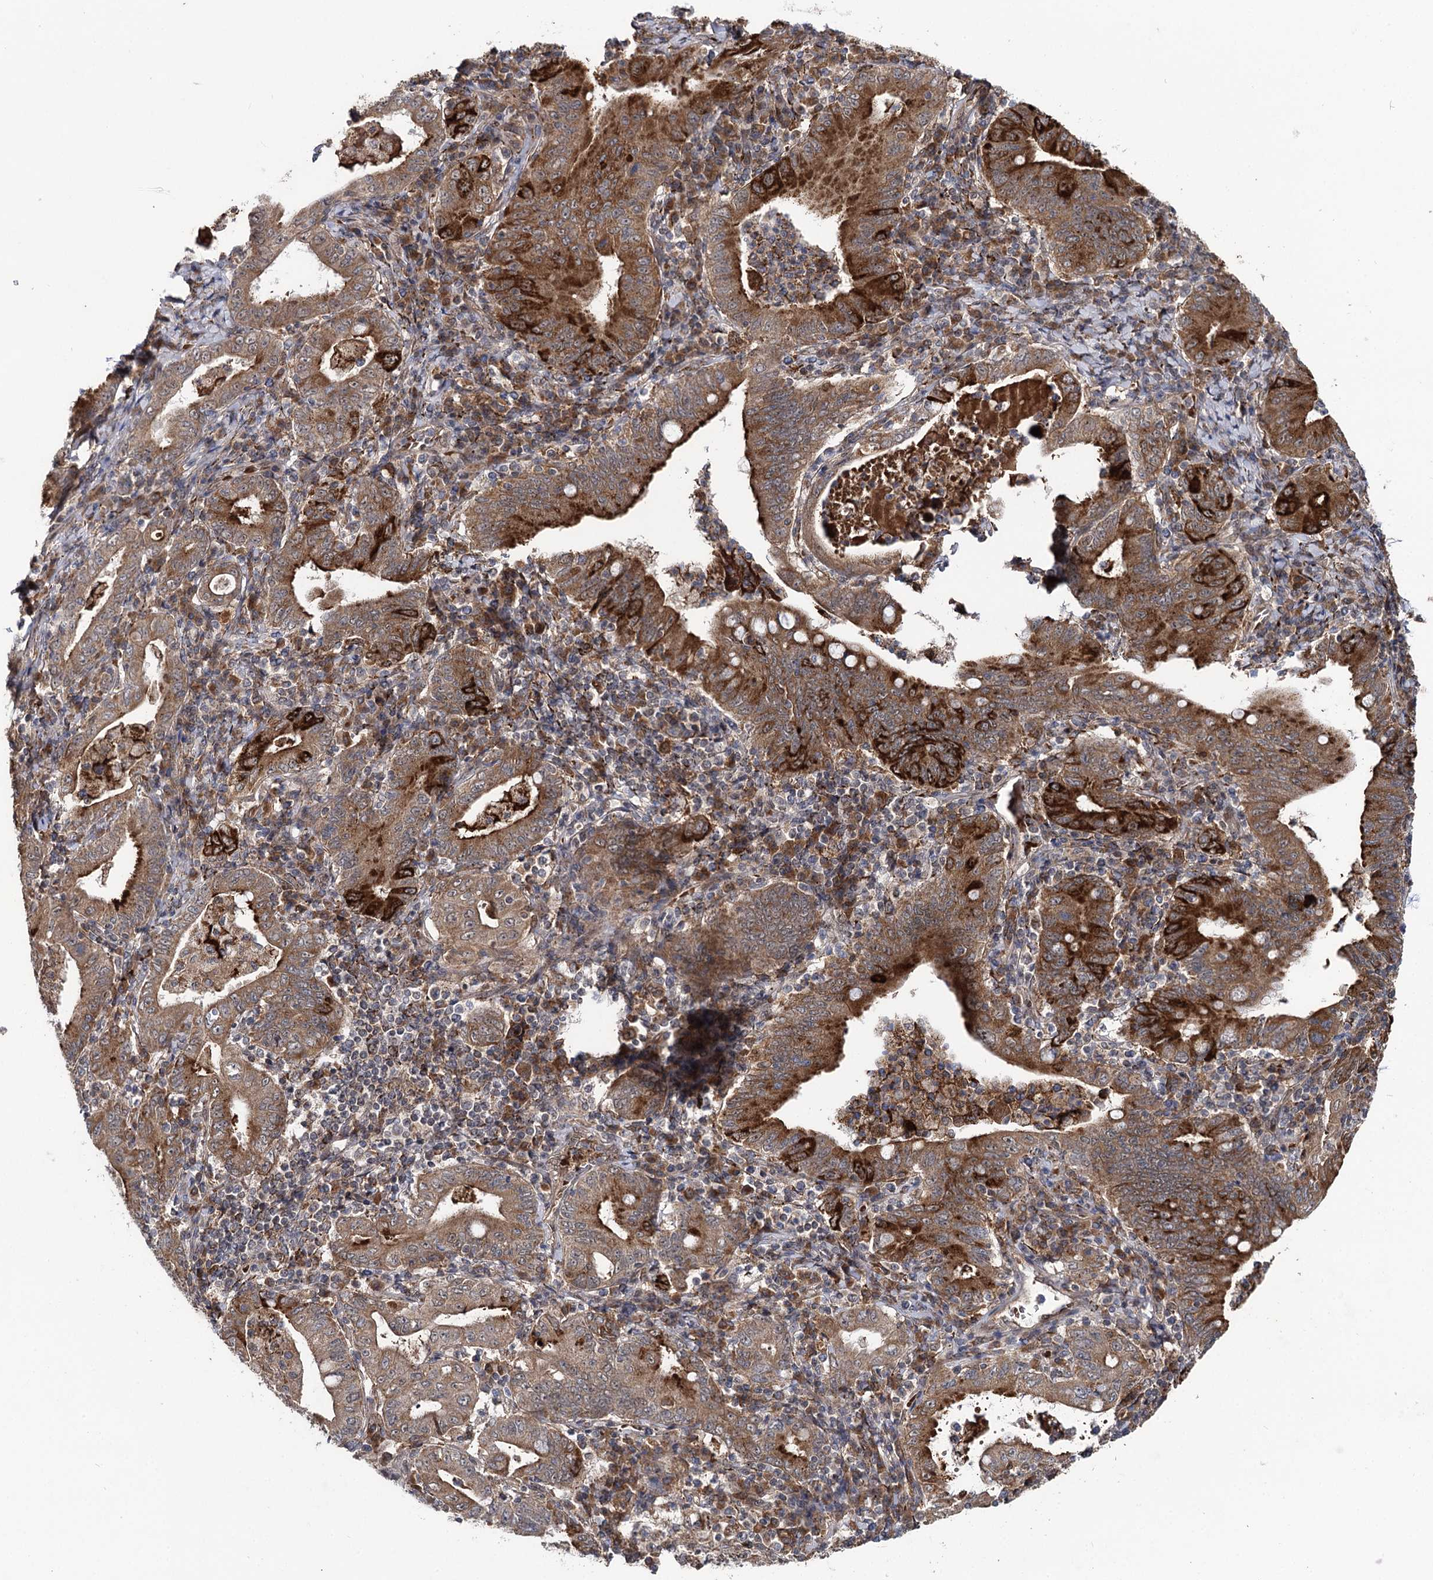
{"staining": {"intensity": "strong", "quantity": "25%-75%", "location": "cytoplasmic/membranous"}, "tissue": "stomach cancer", "cell_type": "Tumor cells", "image_type": "cancer", "snomed": [{"axis": "morphology", "description": "Normal tissue, NOS"}, {"axis": "morphology", "description": "Adenocarcinoma, NOS"}, {"axis": "topography", "description": "Esophagus"}, {"axis": "topography", "description": "Stomach, upper"}, {"axis": "topography", "description": "Peripheral nerve tissue"}], "caption": "Brown immunohistochemical staining in stomach cancer reveals strong cytoplasmic/membranous expression in about 25%-75% of tumor cells.", "gene": "MSANTD2", "patient": {"sex": "male", "age": 62}}